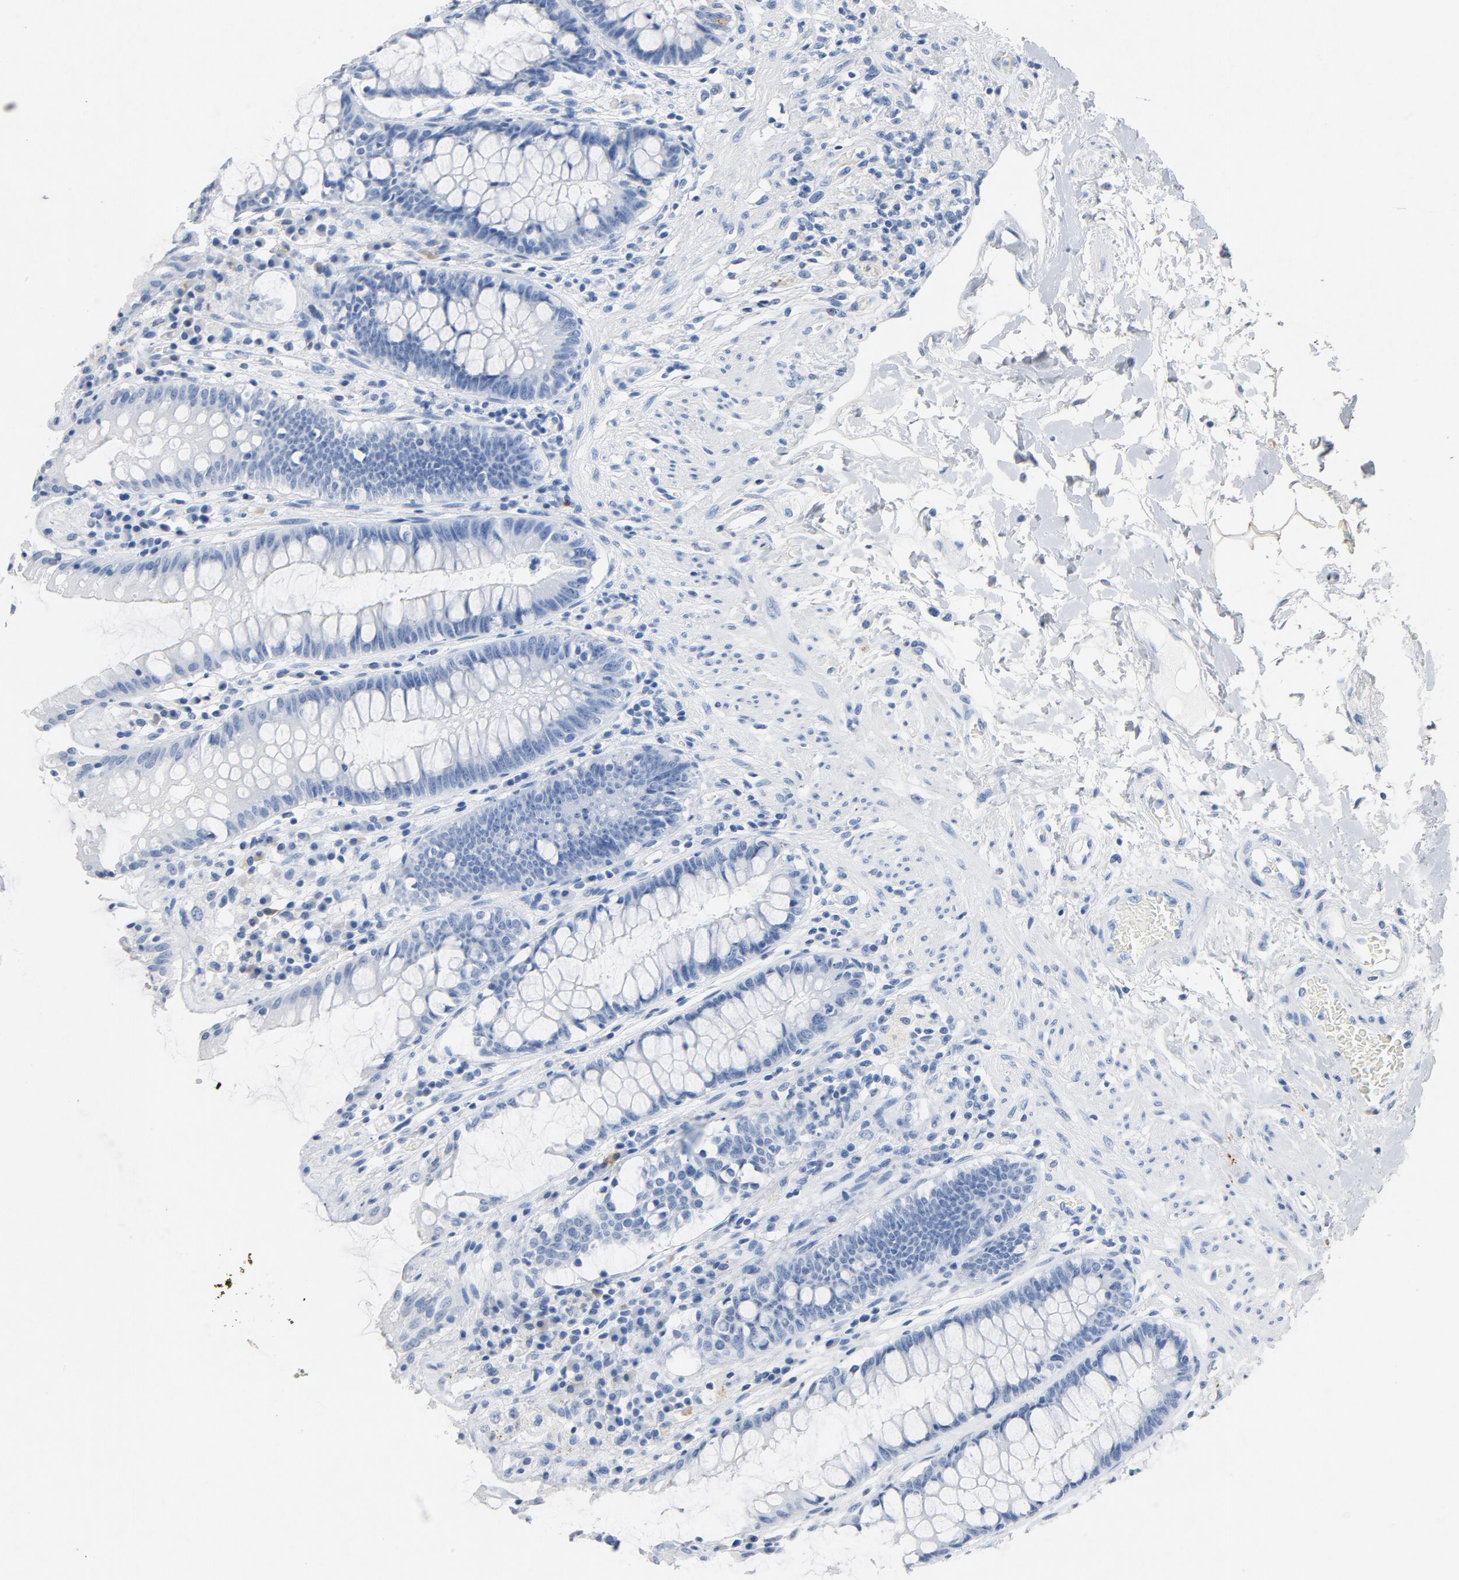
{"staining": {"intensity": "negative", "quantity": "none", "location": "none"}, "tissue": "rectum", "cell_type": "Glandular cells", "image_type": "normal", "snomed": [{"axis": "morphology", "description": "Normal tissue, NOS"}, {"axis": "topography", "description": "Rectum"}], "caption": "Immunohistochemistry (IHC) image of benign rectum: human rectum stained with DAB (3,3'-diaminobenzidine) exhibits no significant protein positivity in glandular cells.", "gene": "PTPRB", "patient": {"sex": "female", "age": 46}}